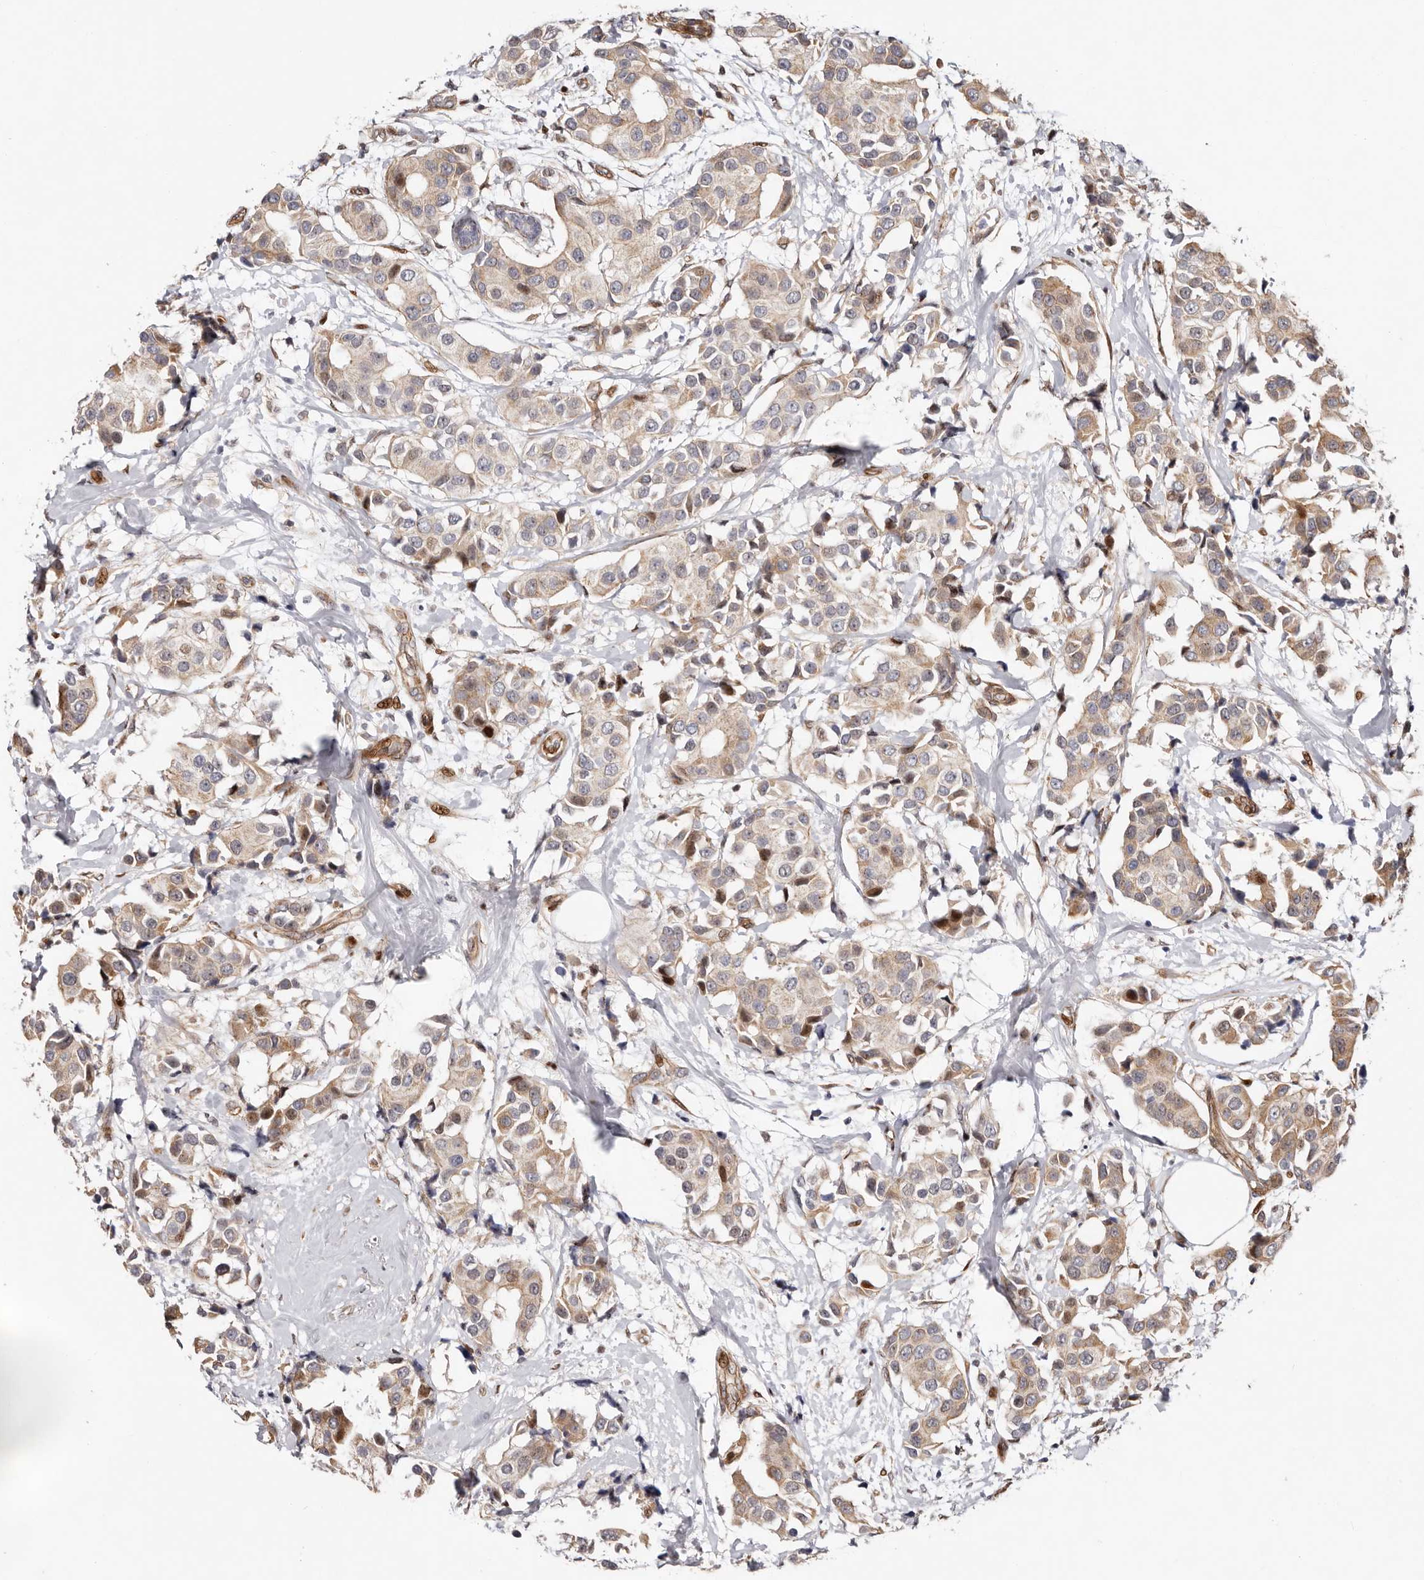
{"staining": {"intensity": "moderate", "quantity": ">75%", "location": "cytoplasmic/membranous,nuclear"}, "tissue": "breast cancer", "cell_type": "Tumor cells", "image_type": "cancer", "snomed": [{"axis": "morphology", "description": "Normal tissue, NOS"}, {"axis": "morphology", "description": "Duct carcinoma"}, {"axis": "topography", "description": "Breast"}], "caption": "About >75% of tumor cells in human breast intraductal carcinoma show moderate cytoplasmic/membranous and nuclear protein expression as visualized by brown immunohistochemical staining.", "gene": "EPHX3", "patient": {"sex": "female", "age": 39}}